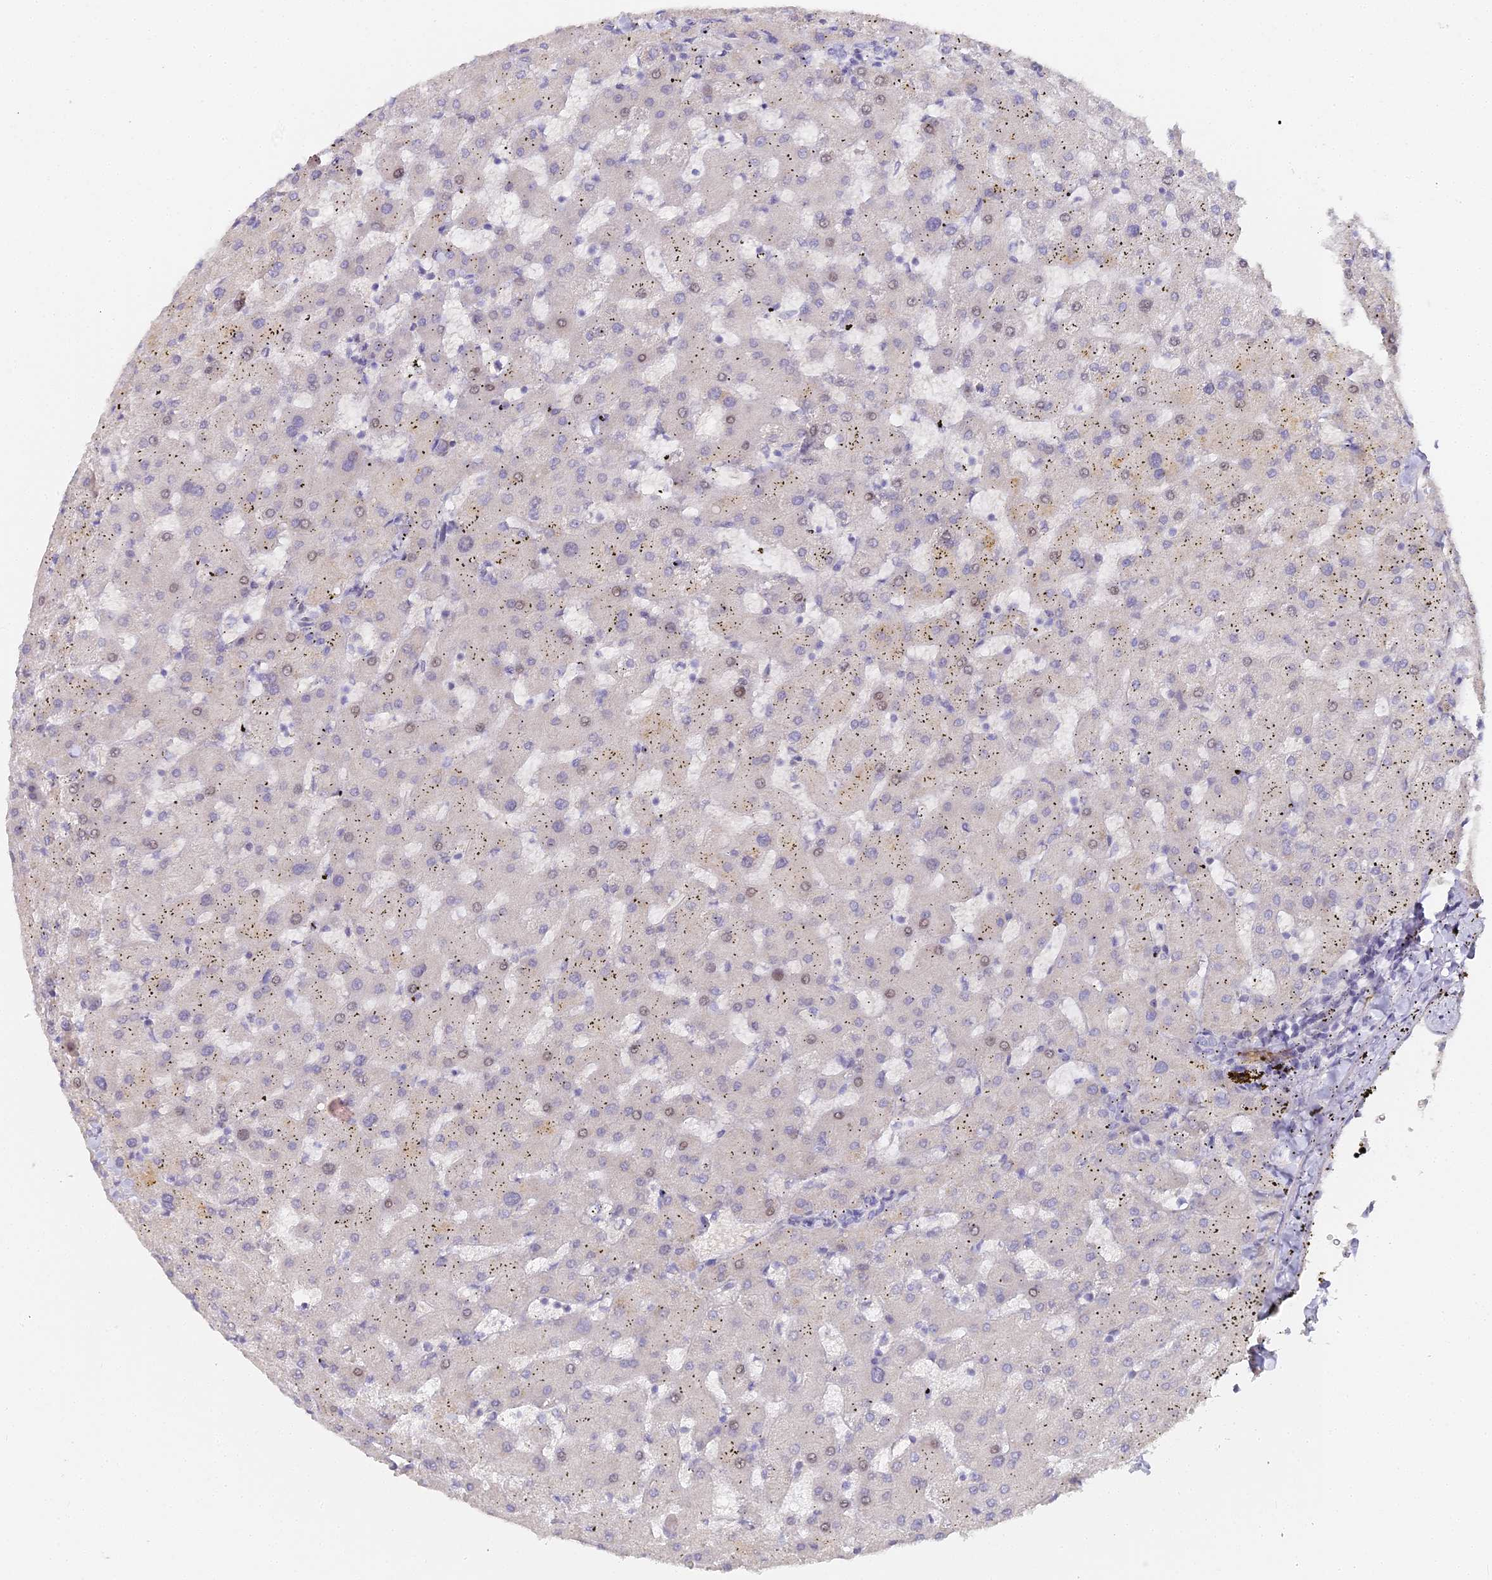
{"staining": {"intensity": "negative", "quantity": "none", "location": "none"}, "tissue": "liver", "cell_type": "Cholangiocytes", "image_type": "normal", "snomed": [{"axis": "morphology", "description": "Normal tissue, NOS"}, {"axis": "topography", "description": "Liver"}], "caption": "High power microscopy histopathology image of an immunohistochemistry (IHC) photomicrograph of normal liver, revealing no significant expression in cholangiocytes.", "gene": "GJA1", "patient": {"sex": "female", "age": 63}}